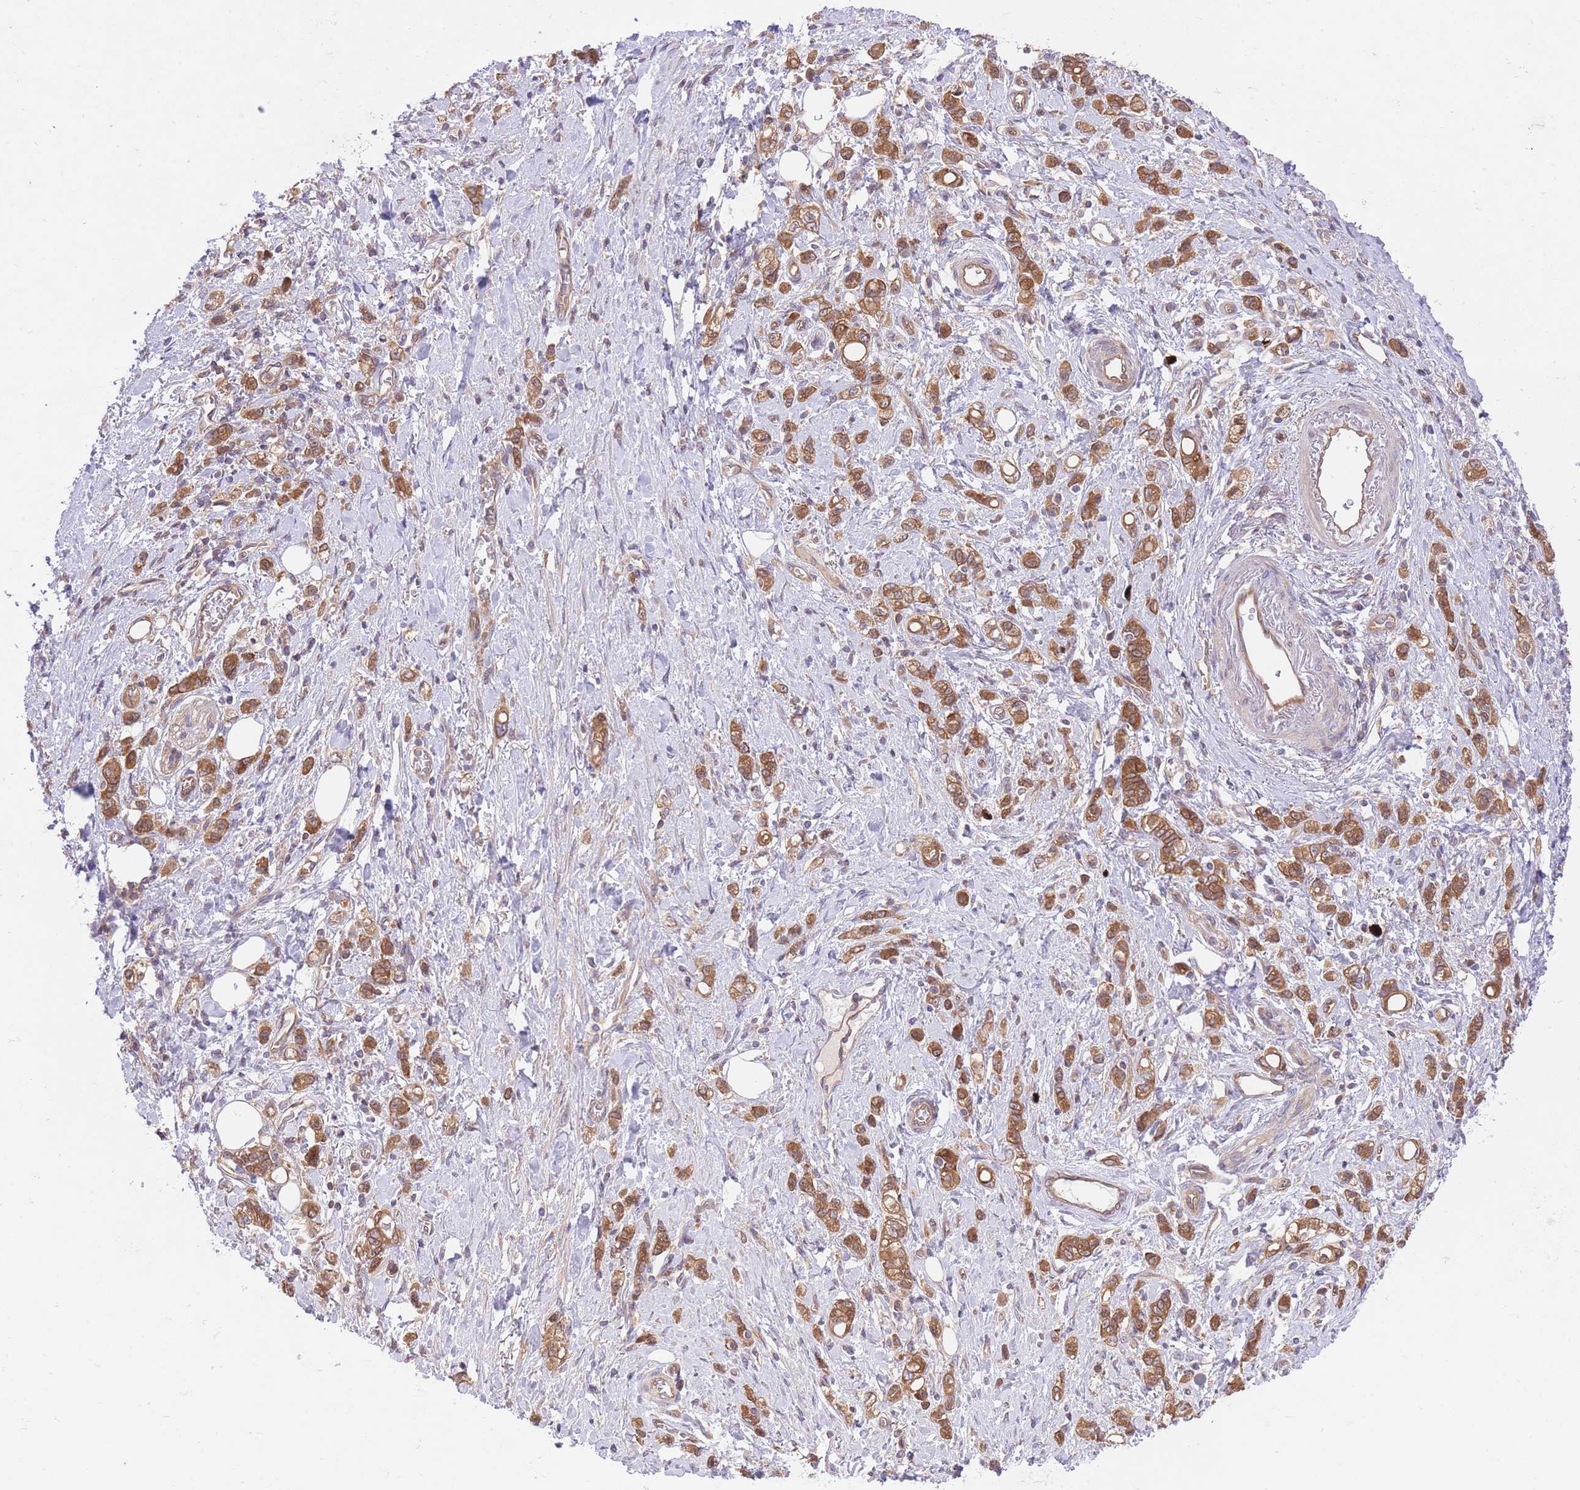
{"staining": {"intensity": "strong", "quantity": ">75%", "location": "cytoplasmic/membranous"}, "tissue": "stomach cancer", "cell_type": "Tumor cells", "image_type": "cancer", "snomed": [{"axis": "morphology", "description": "Adenocarcinoma, NOS"}, {"axis": "topography", "description": "Stomach"}], "caption": "This micrograph exhibits stomach cancer stained with immunohistochemistry to label a protein in brown. The cytoplasmic/membranous of tumor cells show strong positivity for the protein. Nuclei are counter-stained blue.", "gene": "PREP", "patient": {"sex": "male", "age": 77}}